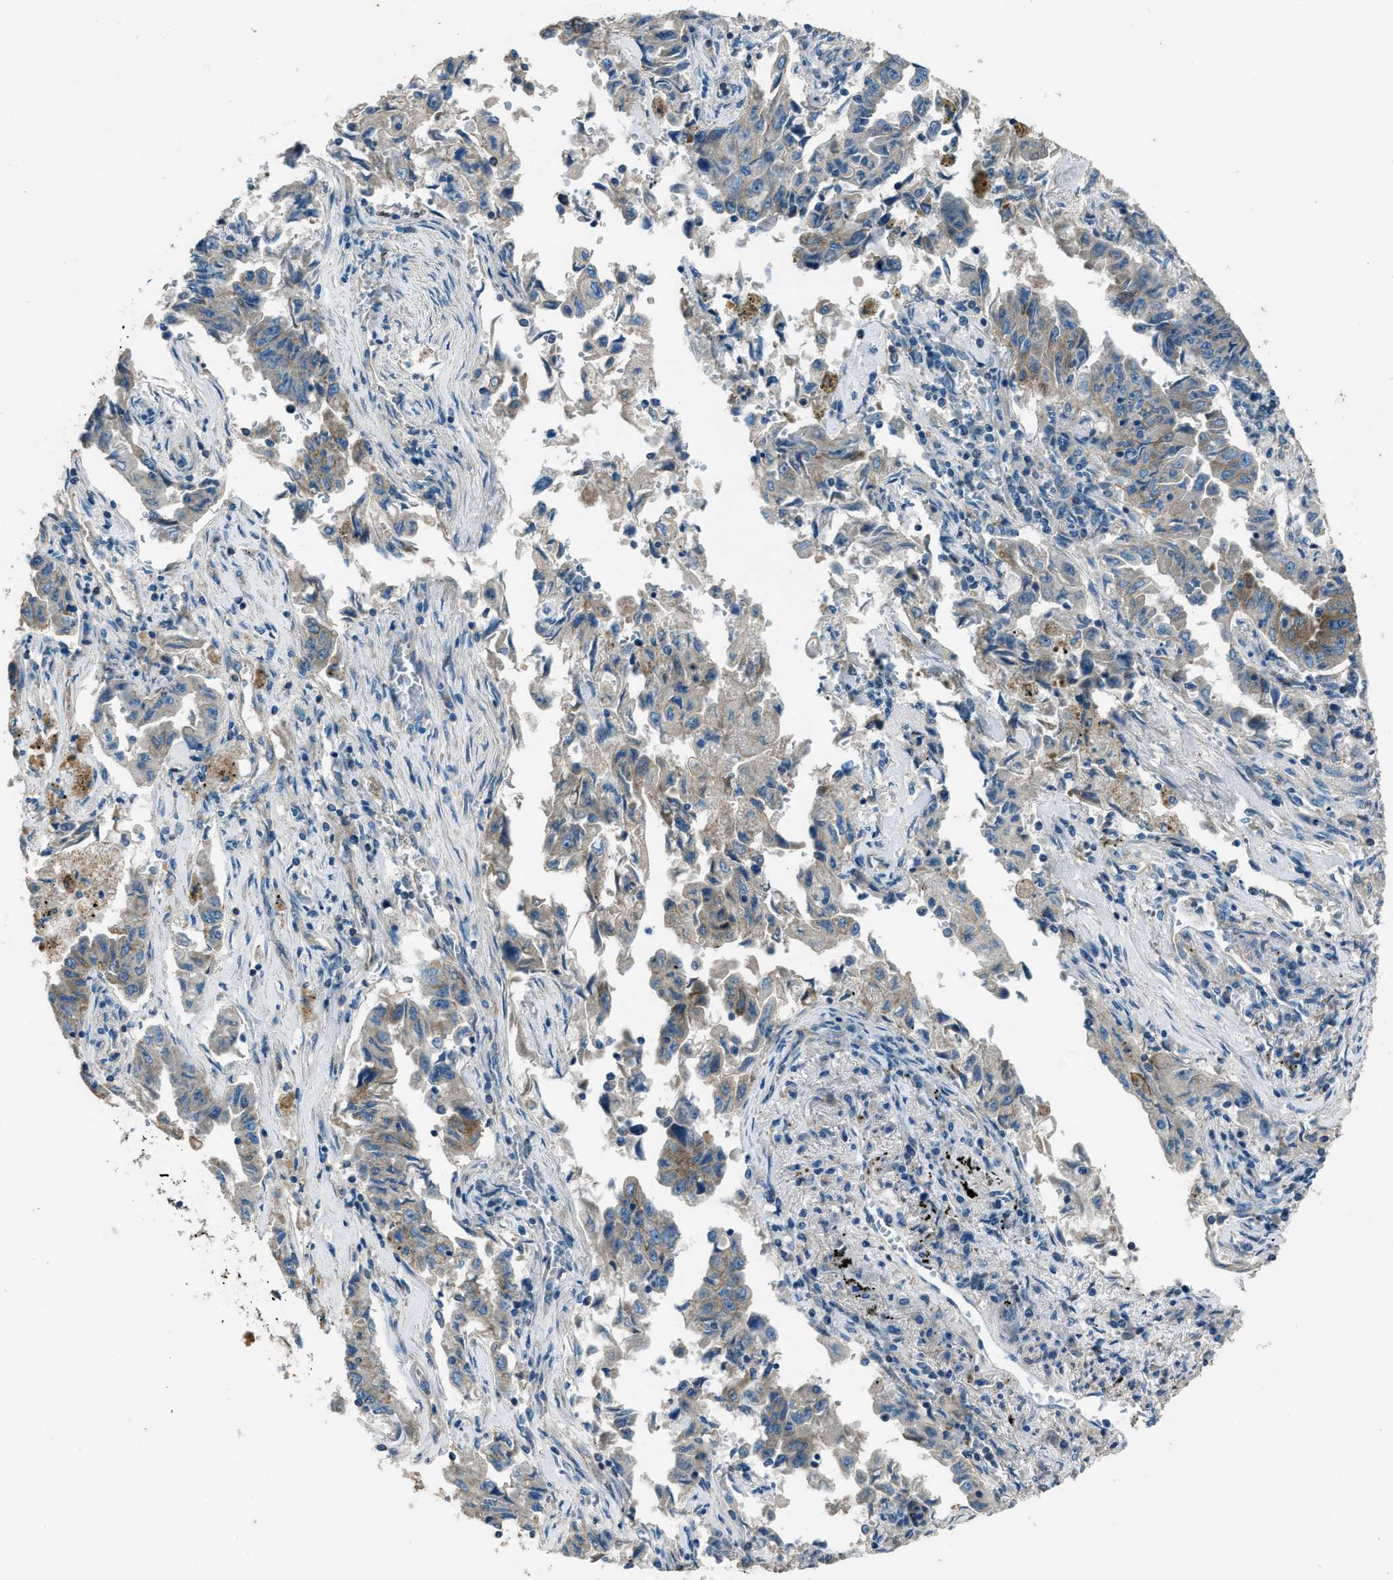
{"staining": {"intensity": "moderate", "quantity": "<25%", "location": "cytoplasmic/membranous"}, "tissue": "lung cancer", "cell_type": "Tumor cells", "image_type": "cancer", "snomed": [{"axis": "morphology", "description": "Adenocarcinoma, NOS"}, {"axis": "topography", "description": "Lung"}], "caption": "Lung cancer was stained to show a protein in brown. There is low levels of moderate cytoplasmic/membranous expression in about <25% of tumor cells.", "gene": "SVIL", "patient": {"sex": "female", "age": 51}}